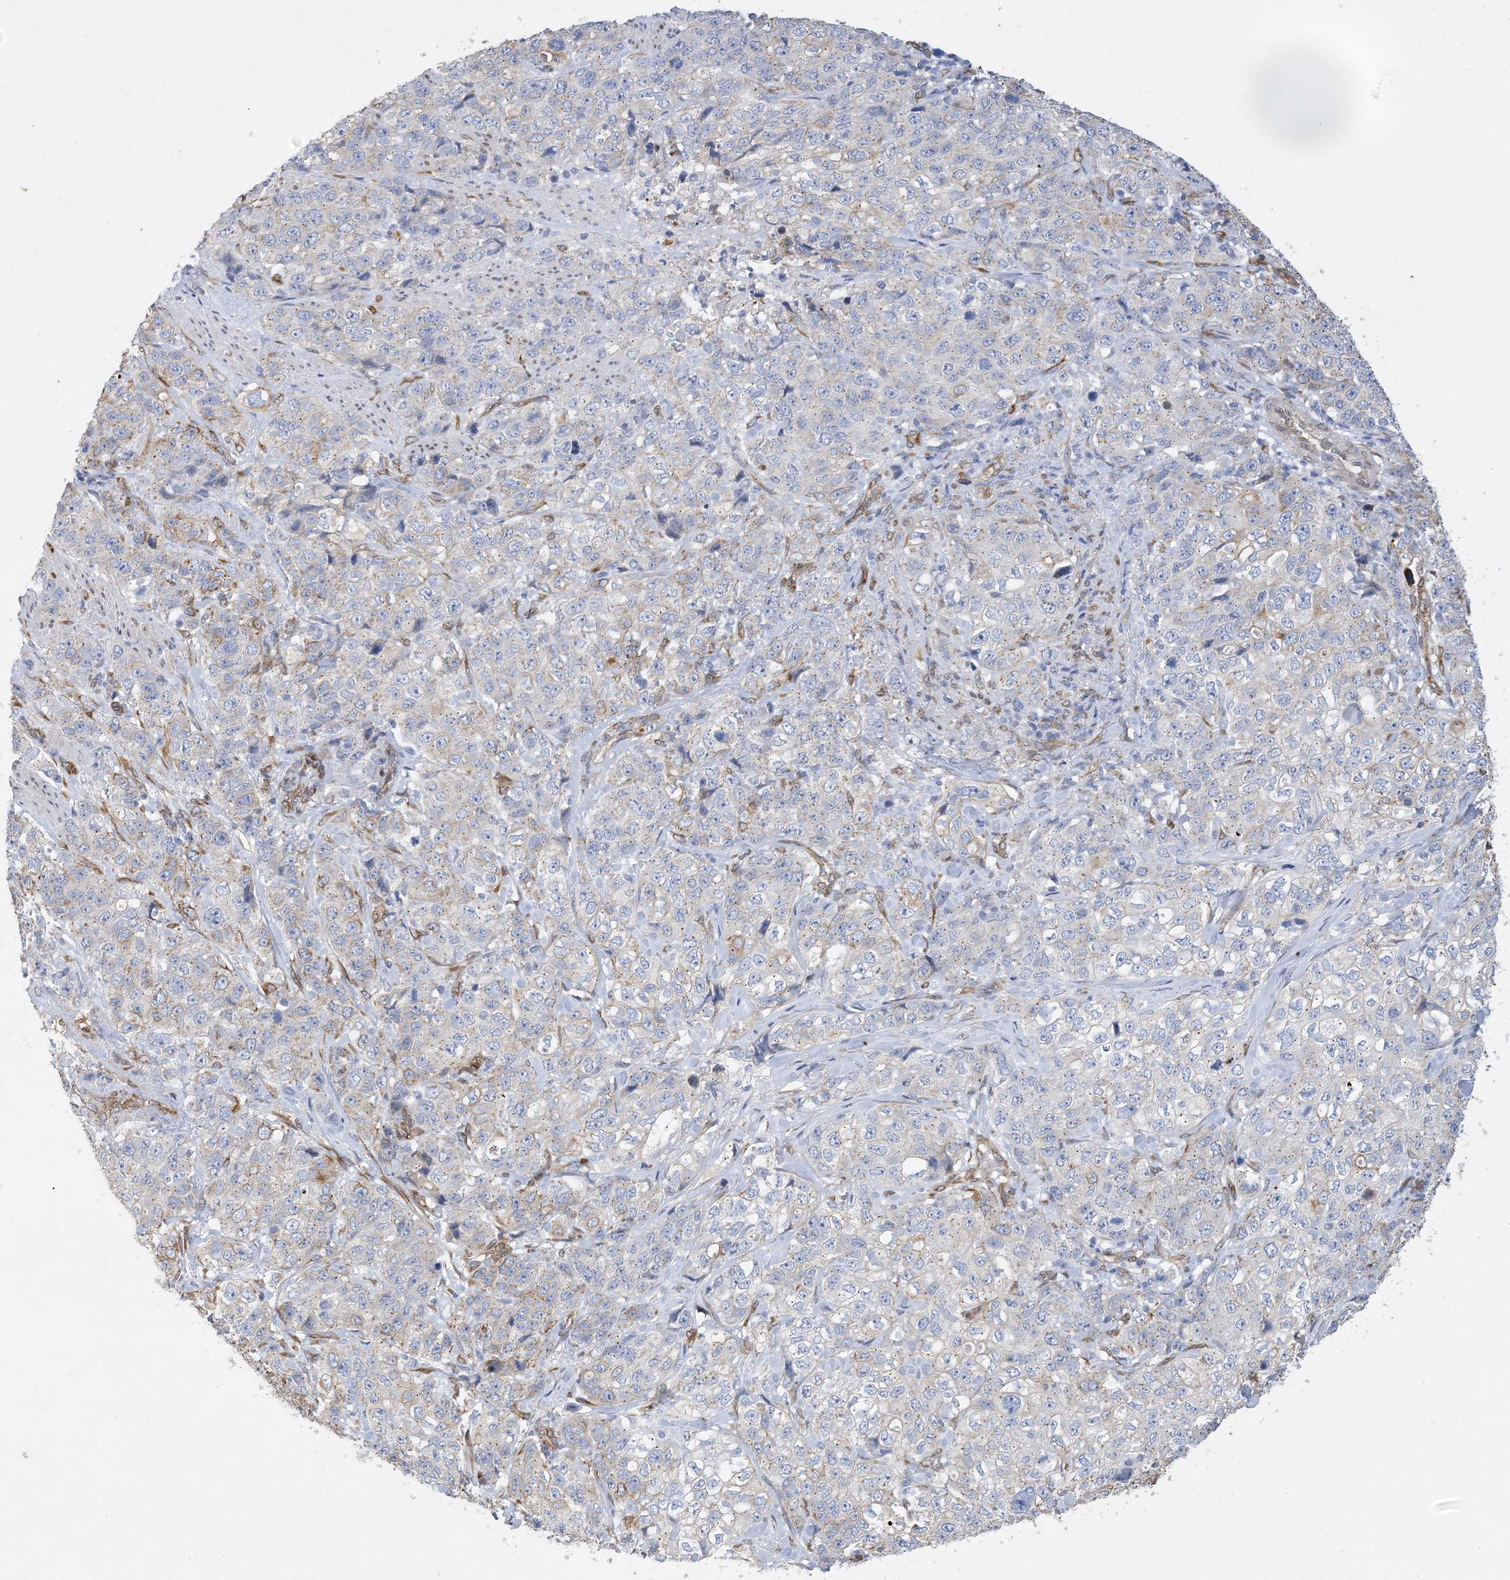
{"staining": {"intensity": "weak", "quantity": "<25%", "location": "cytoplasmic/membranous"}, "tissue": "stomach cancer", "cell_type": "Tumor cells", "image_type": "cancer", "snomed": [{"axis": "morphology", "description": "Adenocarcinoma, NOS"}, {"axis": "topography", "description": "Stomach"}], "caption": "IHC of human adenocarcinoma (stomach) demonstrates no positivity in tumor cells.", "gene": "RBMS3", "patient": {"sex": "male", "age": 48}}